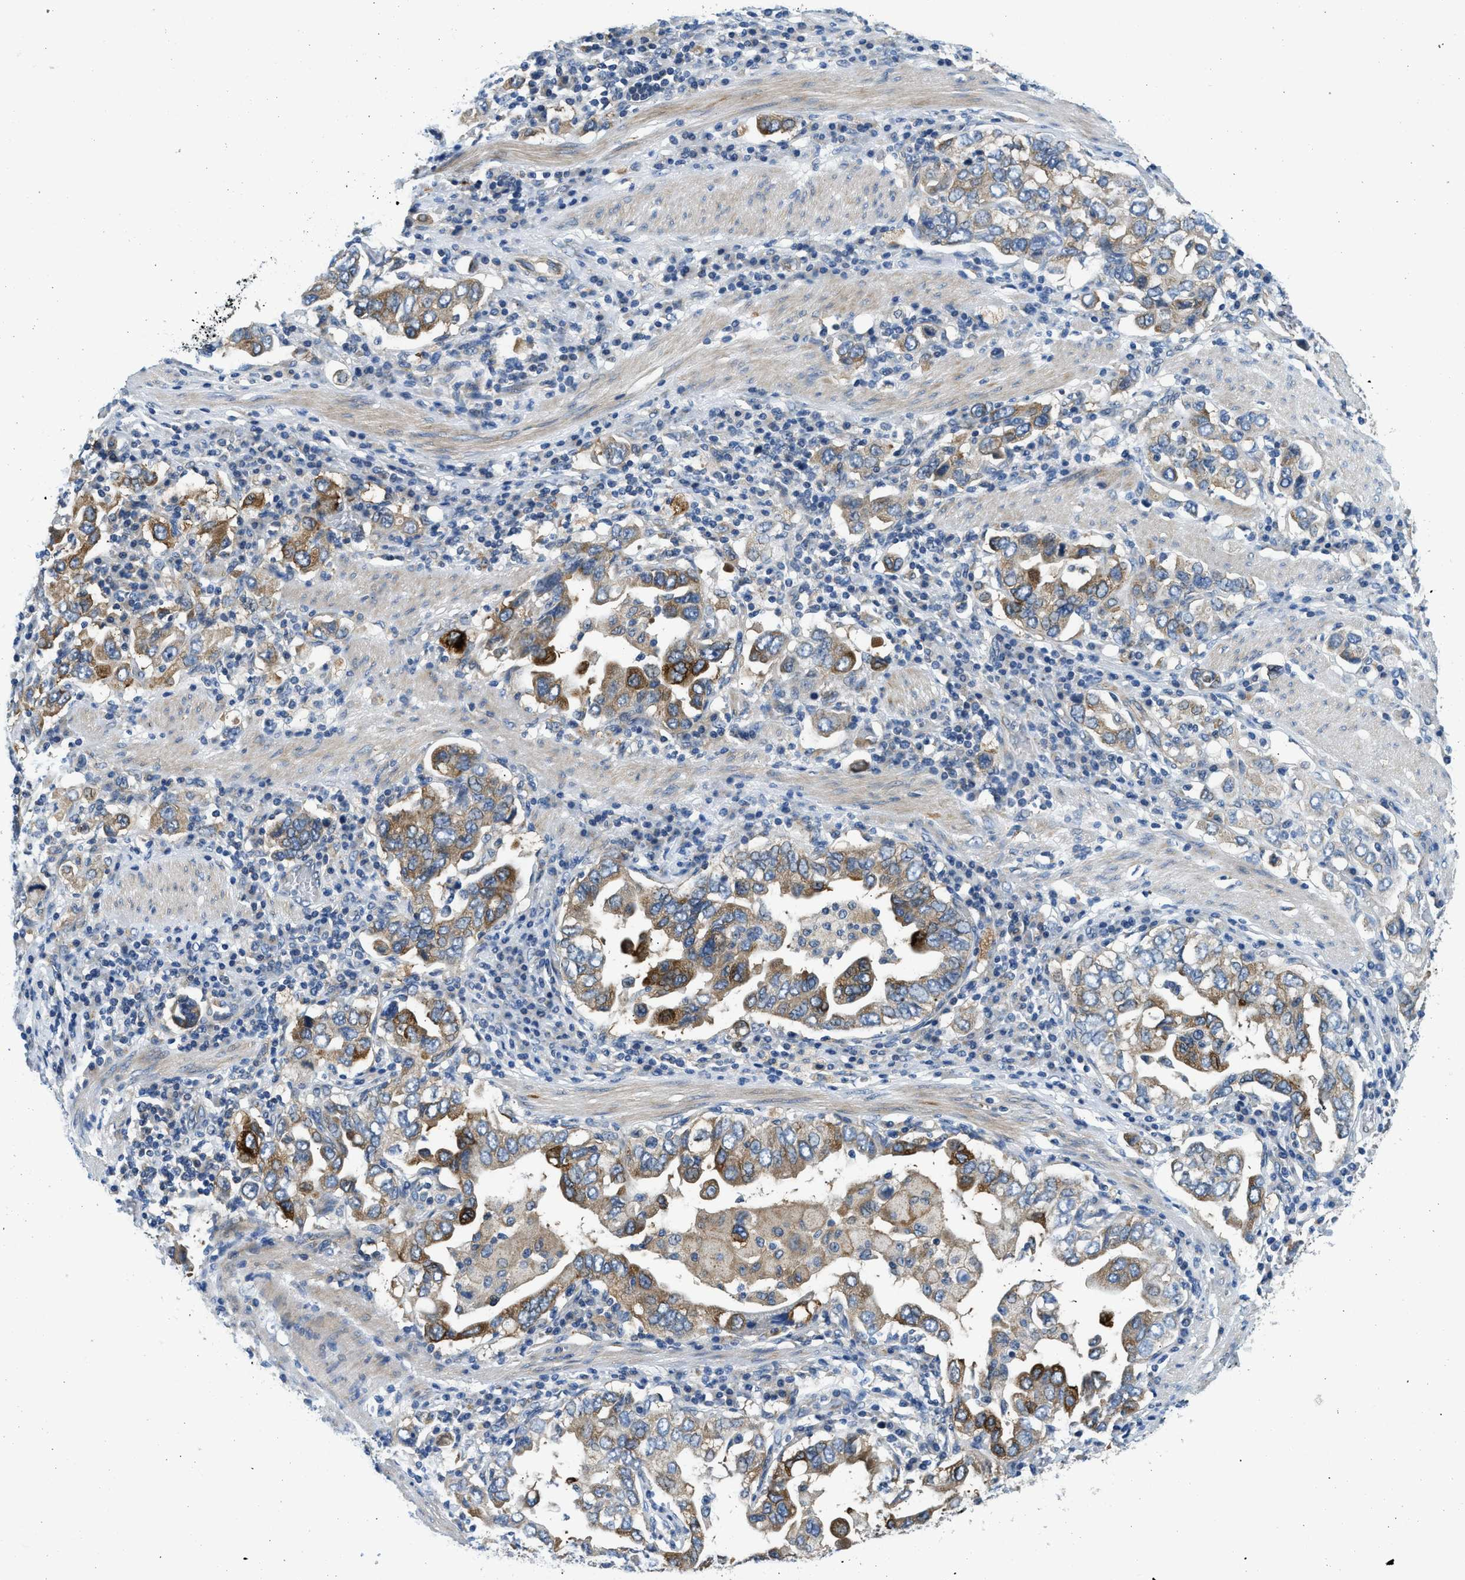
{"staining": {"intensity": "moderate", "quantity": ">75%", "location": "cytoplasmic/membranous"}, "tissue": "stomach cancer", "cell_type": "Tumor cells", "image_type": "cancer", "snomed": [{"axis": "morphology", "description": "Adenocarcinoma, NOS"}, {"axis": "topography", "description": "Stomach, upper"}], "caption": "Moderate cytoplasmic/membranous expression for a protein is present in approximately >75% of tumor cells of stomach cancer (adenocarcinoma) using IHC.", "gene": "LPIN2", "patient": {"sex": "male", "age": 62}}